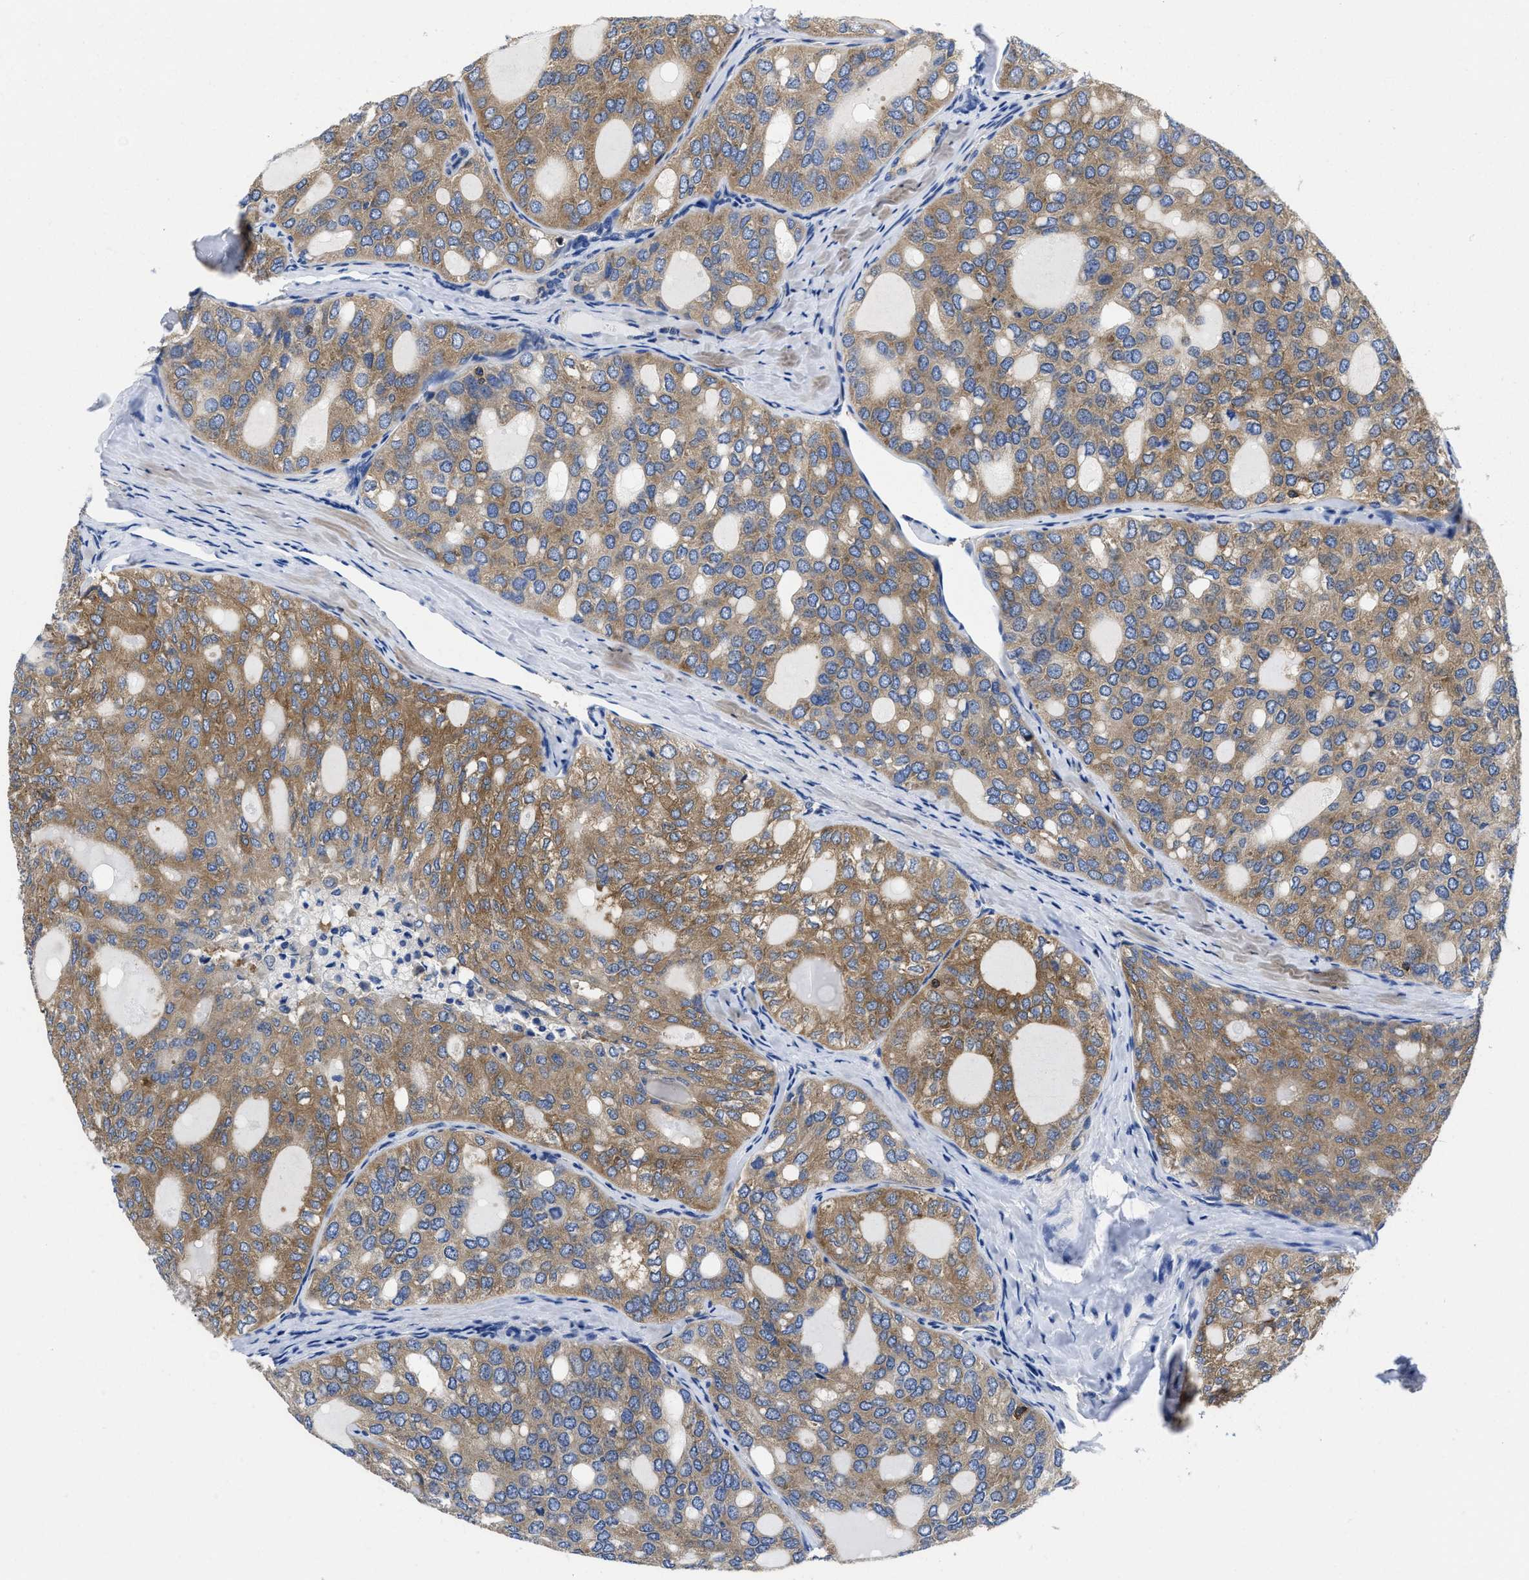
{"staining": {"intensity": "moderate", "quantity": ">75%", "location": "cytoplasmic/membranous"}, "tissue": "thyroid cancer", "cell_type": "Tumor cells", "image_type": "cancer", "snomed": [{"axis": "morphology", "description": "Follicular adenoma carcinoma, NOS"}, {"axis": "topography", "description": "Thyroid gland"}], "caption": "This is a micrograph of immunohistochemistry (IHC) staining of thyroid cancer, which shows moderate positivity in the cytoplasmic/membranous of tumor cells.", "gene": "YARS1", "patient": {"sex": "male", "age": 75}}